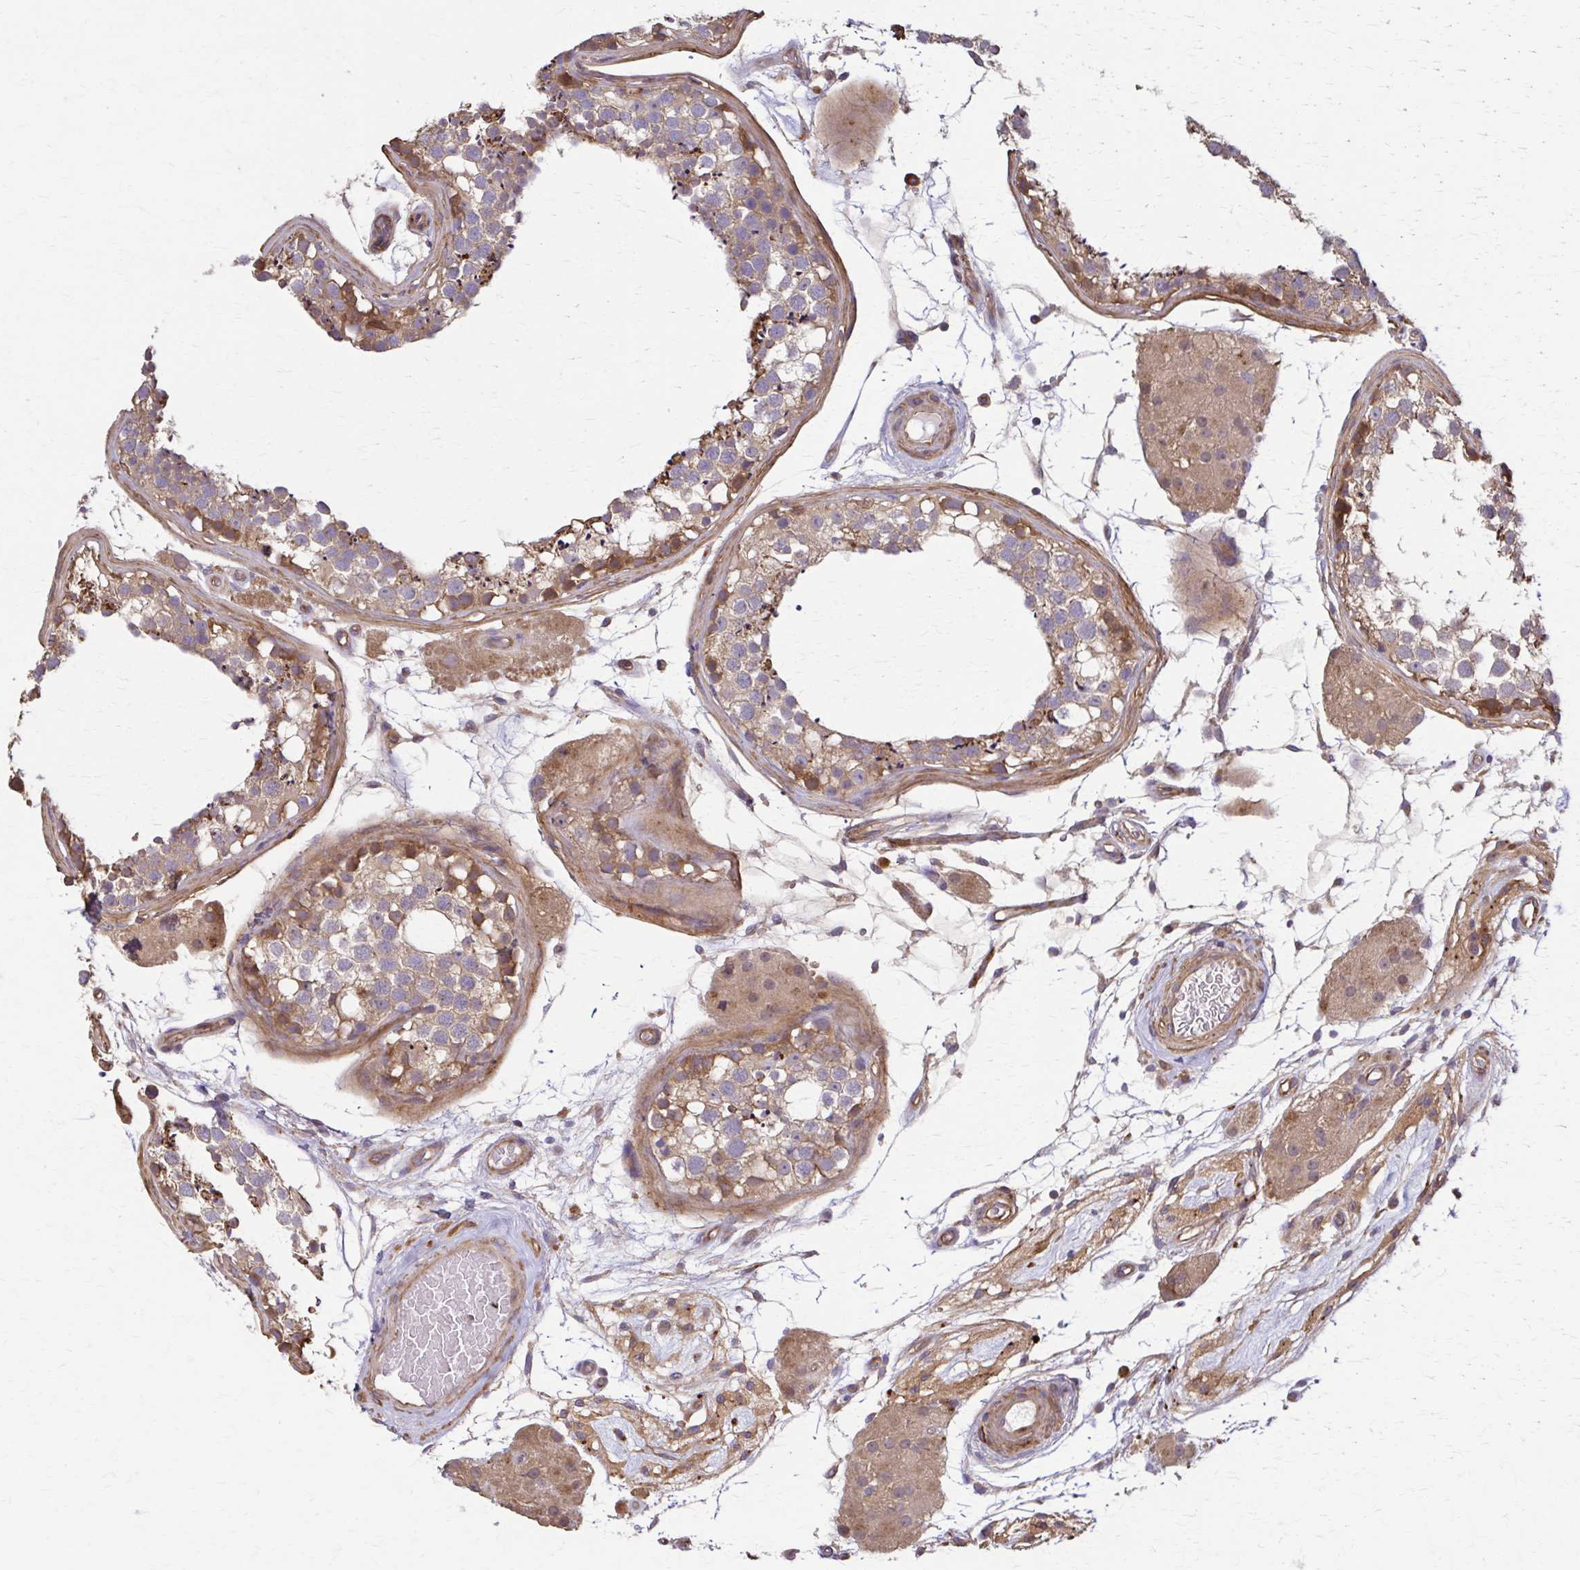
{"staining": {"intensity": "moderate", "quantity": ">75%", "location": "cytoplasmic/membranous"}, "tissue": "testis", "cell_type": "Cells in seminiferous ducts", "image_type": "normal", "snomed": [{"axis": "morphology", "description": "Normal tissue, NOS"}, {"axis": "morphology", "description": "Seminoma, NOS"}, {"axis": "topography", "description": "Testis"}], "caption": "Moderate cytoplasmic/membranous protein expression is seen in about >75% of cells in seminiferous ducts in testis.", "gene": "DSP", "patient": {"sex": "male", "age": 65}}